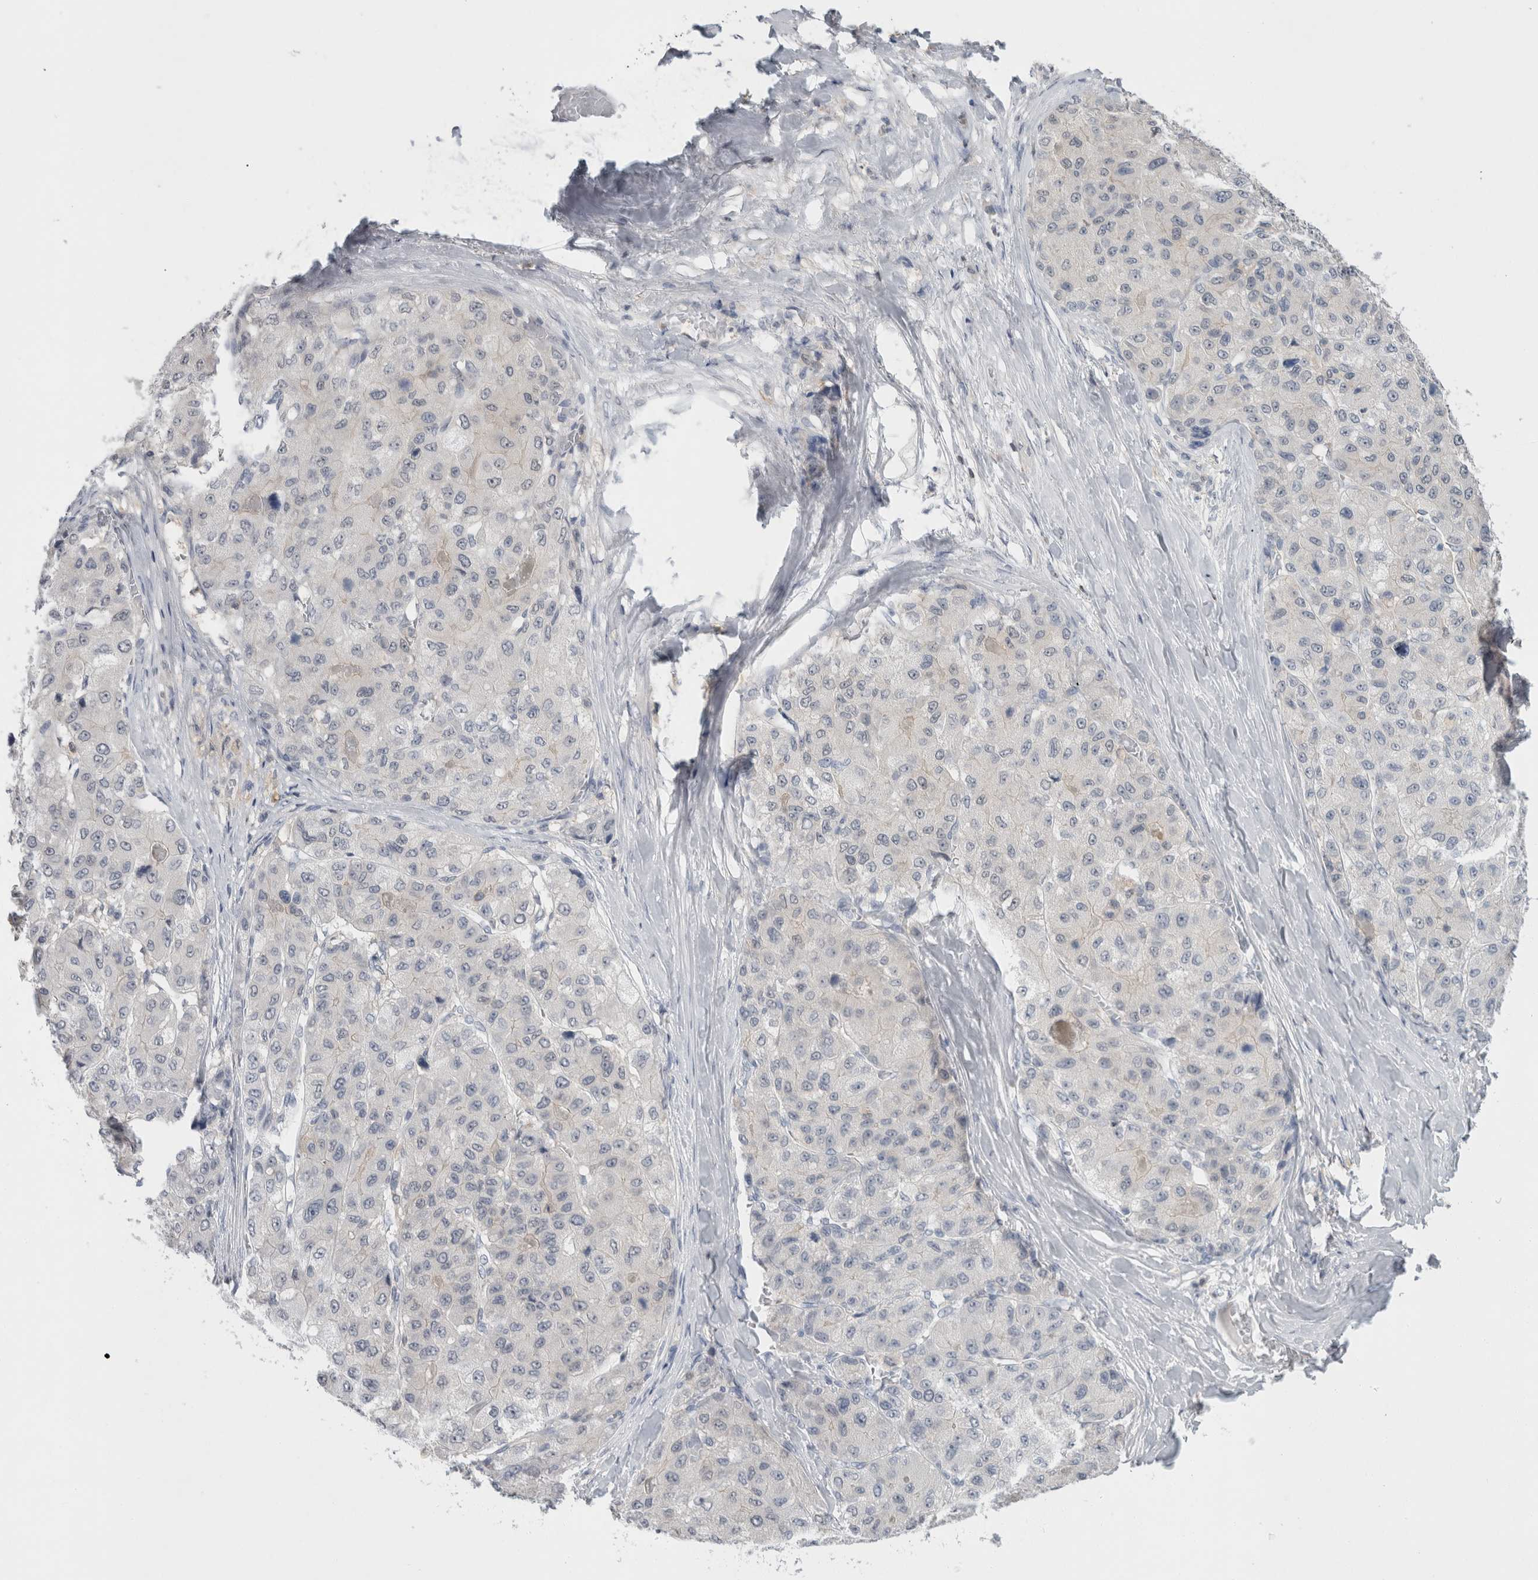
{"staining": {"intensity": "negative", "quantity": "none", "location": "none"}, "tissue": "liver cancer", "cell_type": "Tumor cells", "image_type": "cancer", "snomed": [{"axis": "morphology", "description": "Carcinoma, Hepatocellular, NOS"}, {"axis": "topography", "description": "Liver"}], "caption": "IHC image of neoplastic tissue: human hepatocellular carcinoma (liver) stained with DAB (3,3'-diaminobenzidine) demonstrates no significant protein staining in tumor cells.", "gene": "CASP6", "patient": {"sex": "male", "age": 80}}